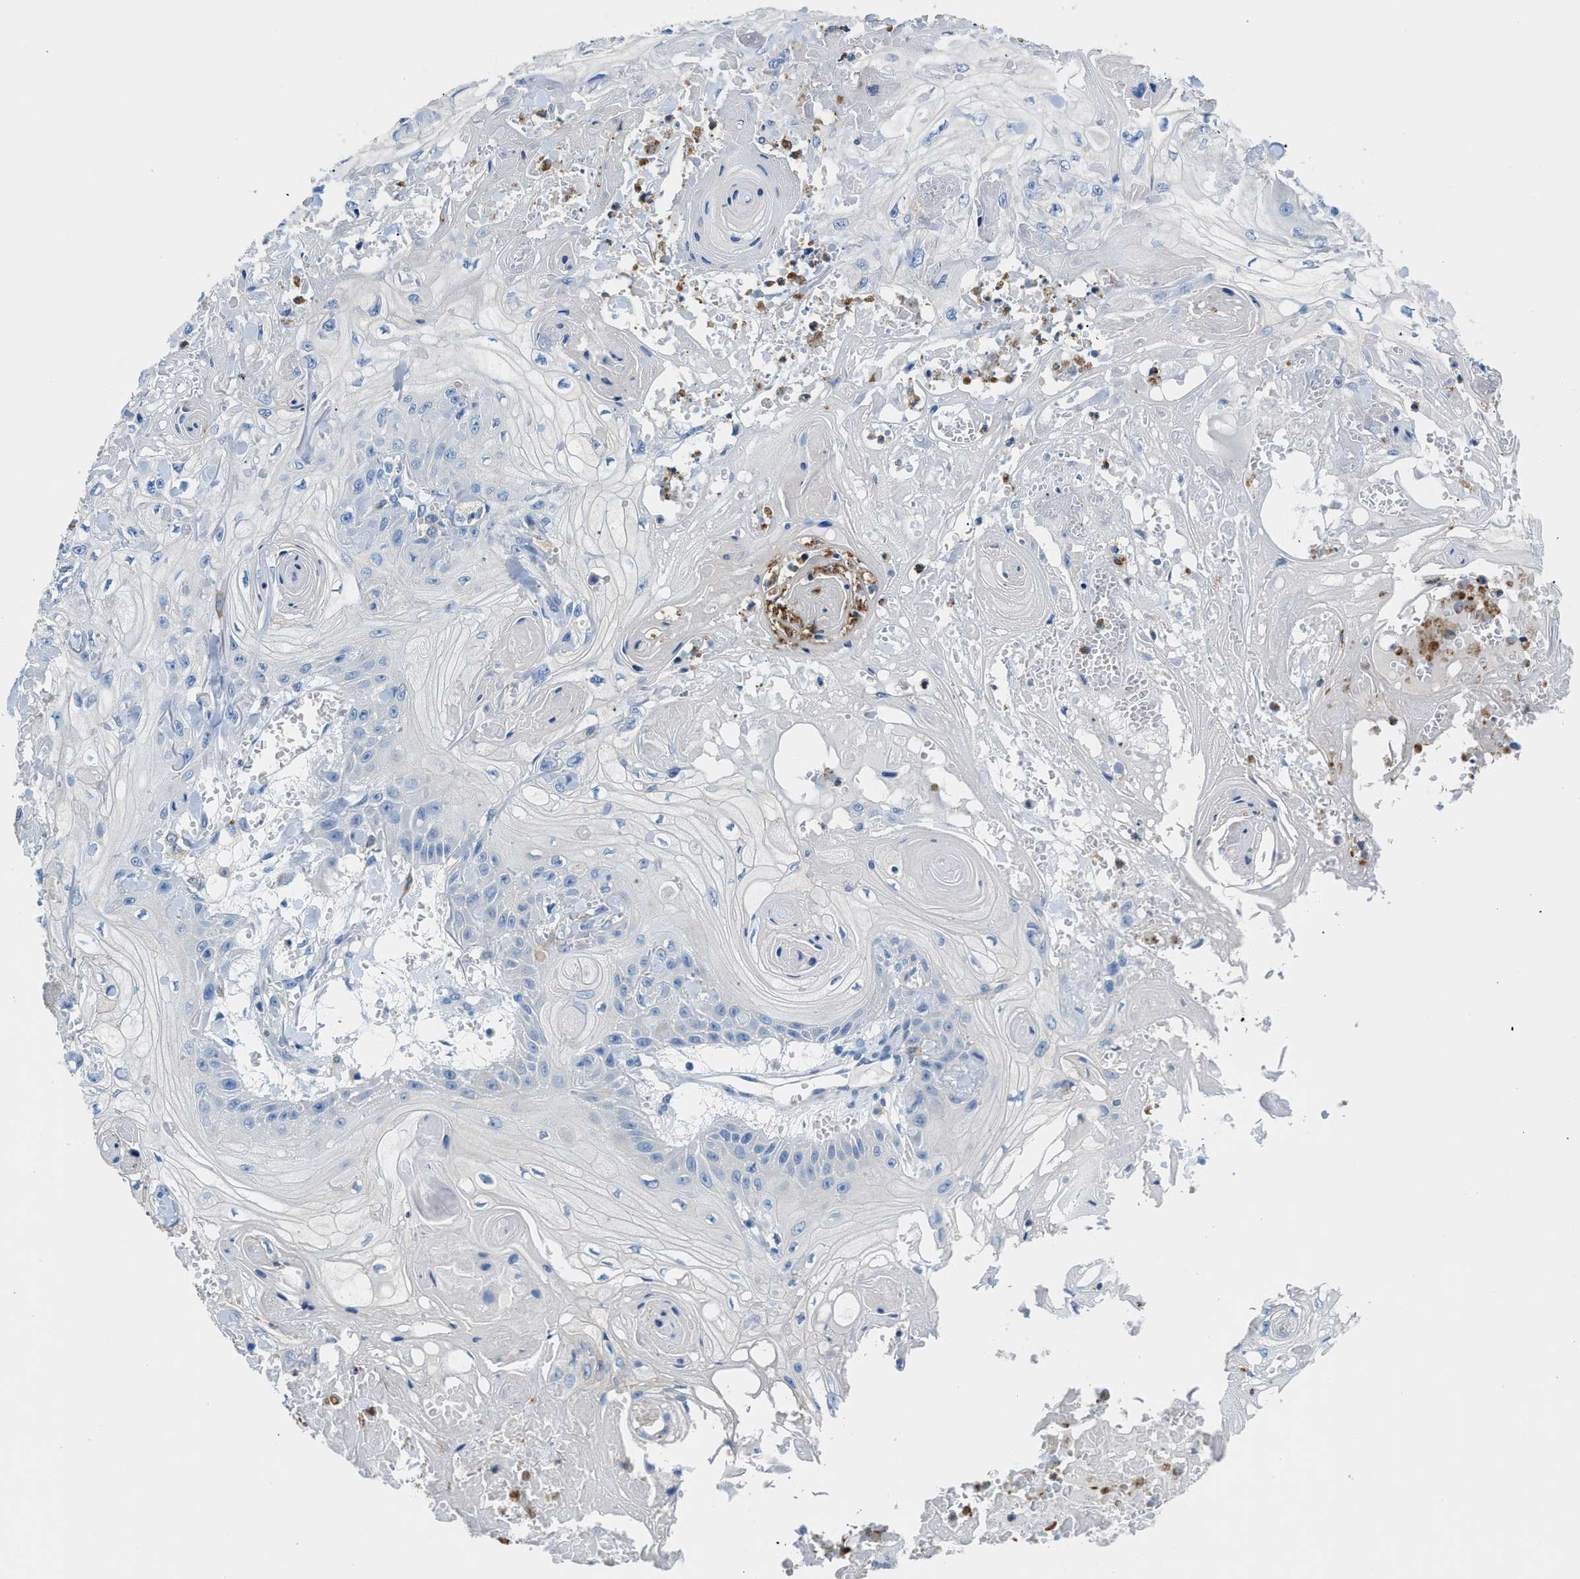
{"staining": {"intensity": "negative", "quantity": "none", "location": "none"}, "tissue": "skin cancer", "cell_type": "Tumor cells", "image_type": "cancer", "snomed": [{"axis": "morphology", "description": "Squamous cell carcinoma, NOS"}, {"axis": "topography", "description": "Skin"}], "caption": "IHC photomicrograph of human skin cancer (squamous cell carcinoma) stained for a protein (brown), which displays no positivity in tumor cells.", "gene": "NEB", "patient": {"sex": "male", "age": 74}}